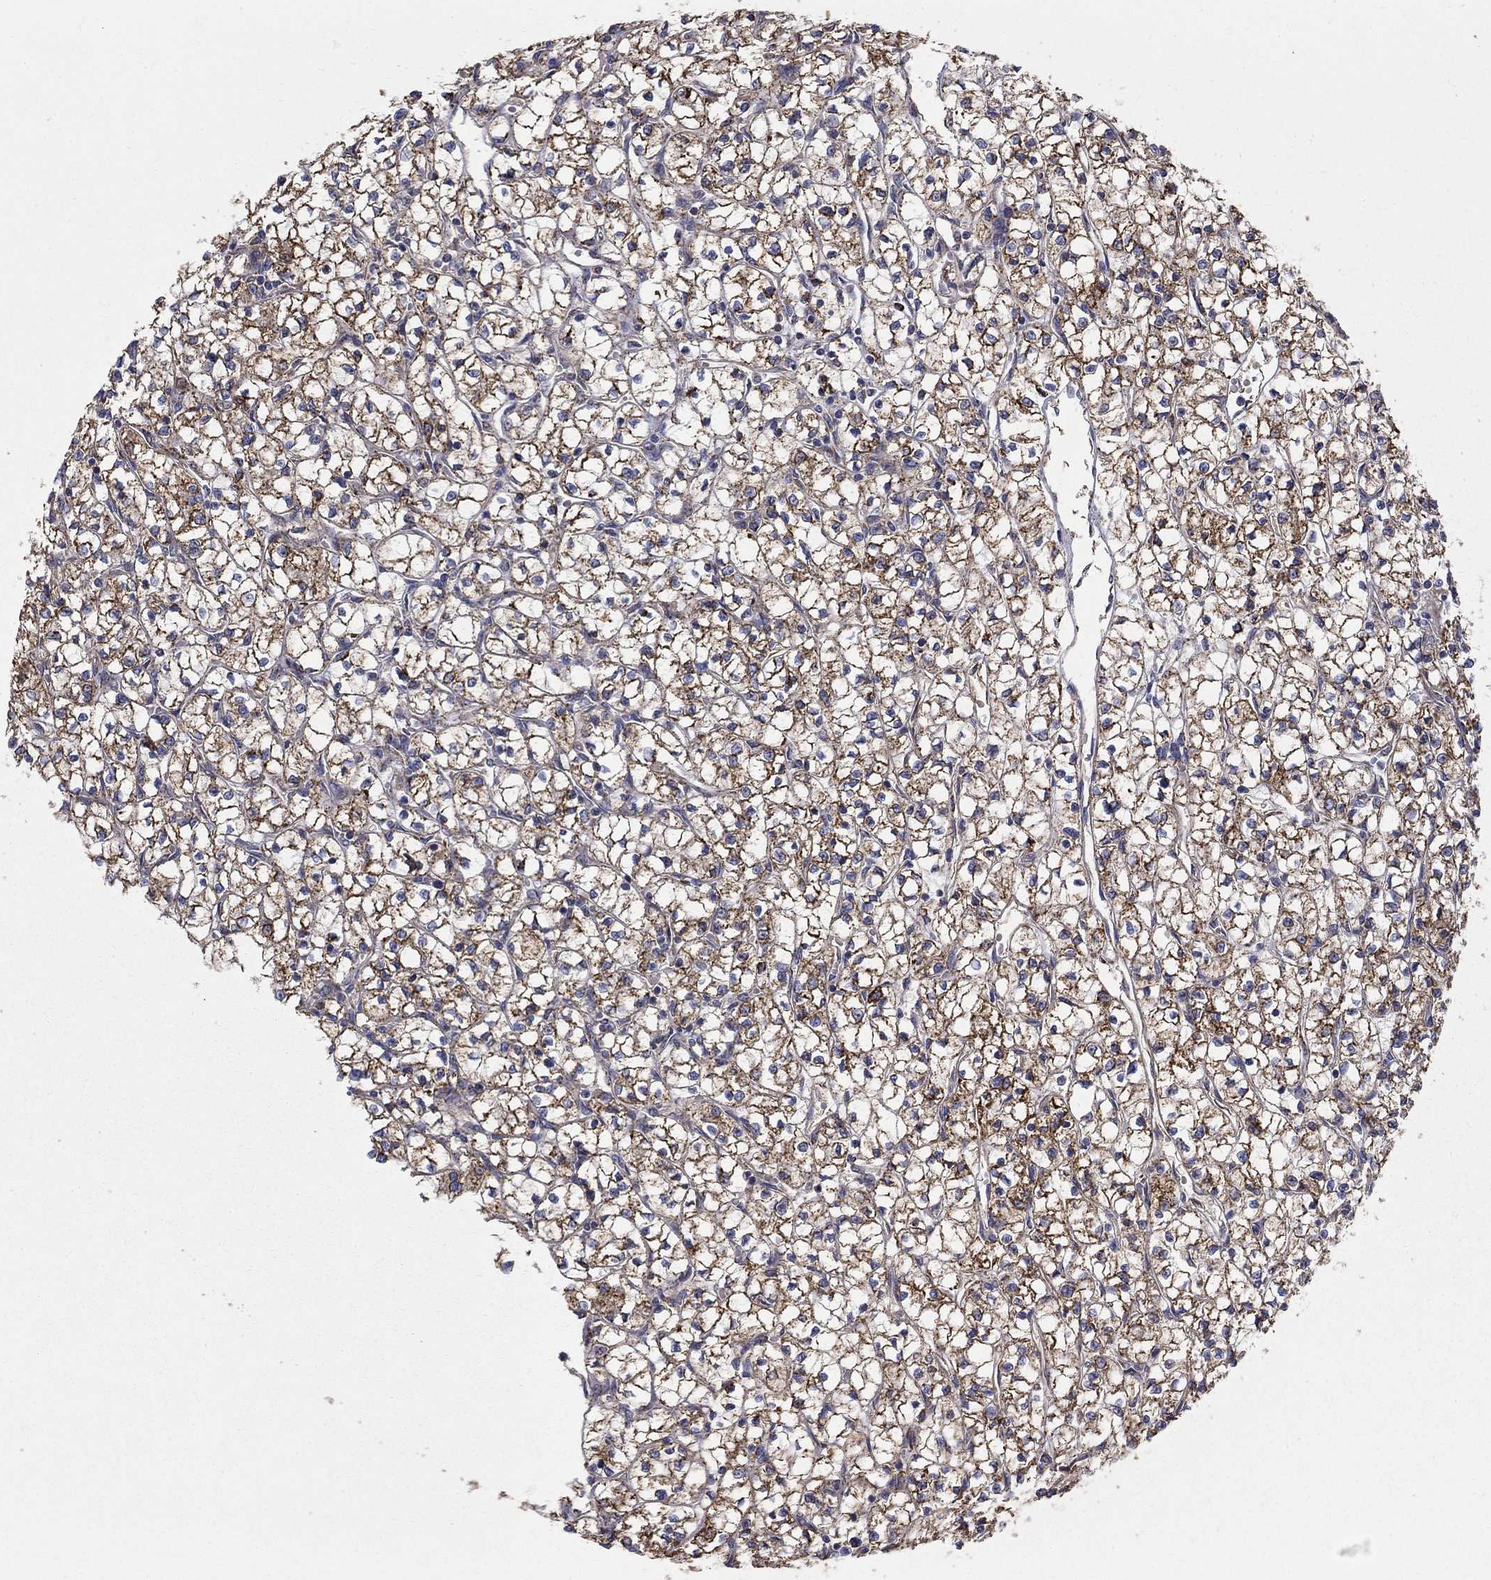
{"staining": {"intensity": "strong", "quantity": "25%-75%", "location": "cytoplasmic/membranous"}, "tissue": "renal cancer", "cell_type": "Tumor cells", "image_type": "cancer", "snomed": [{"axis": "morphology", "description": "Adenocarcinoma, NOS"}, {"axis": "topography", "description": "Kidney"}], "caption": "Human renal adenocarcinoma stained with a brown dye reveals strong cytoplasmic/membranous positive positivity in about 25%-75% of tumor cells.", "gene": "GCSH", "patient": {"sex": "female", "age": 64}}